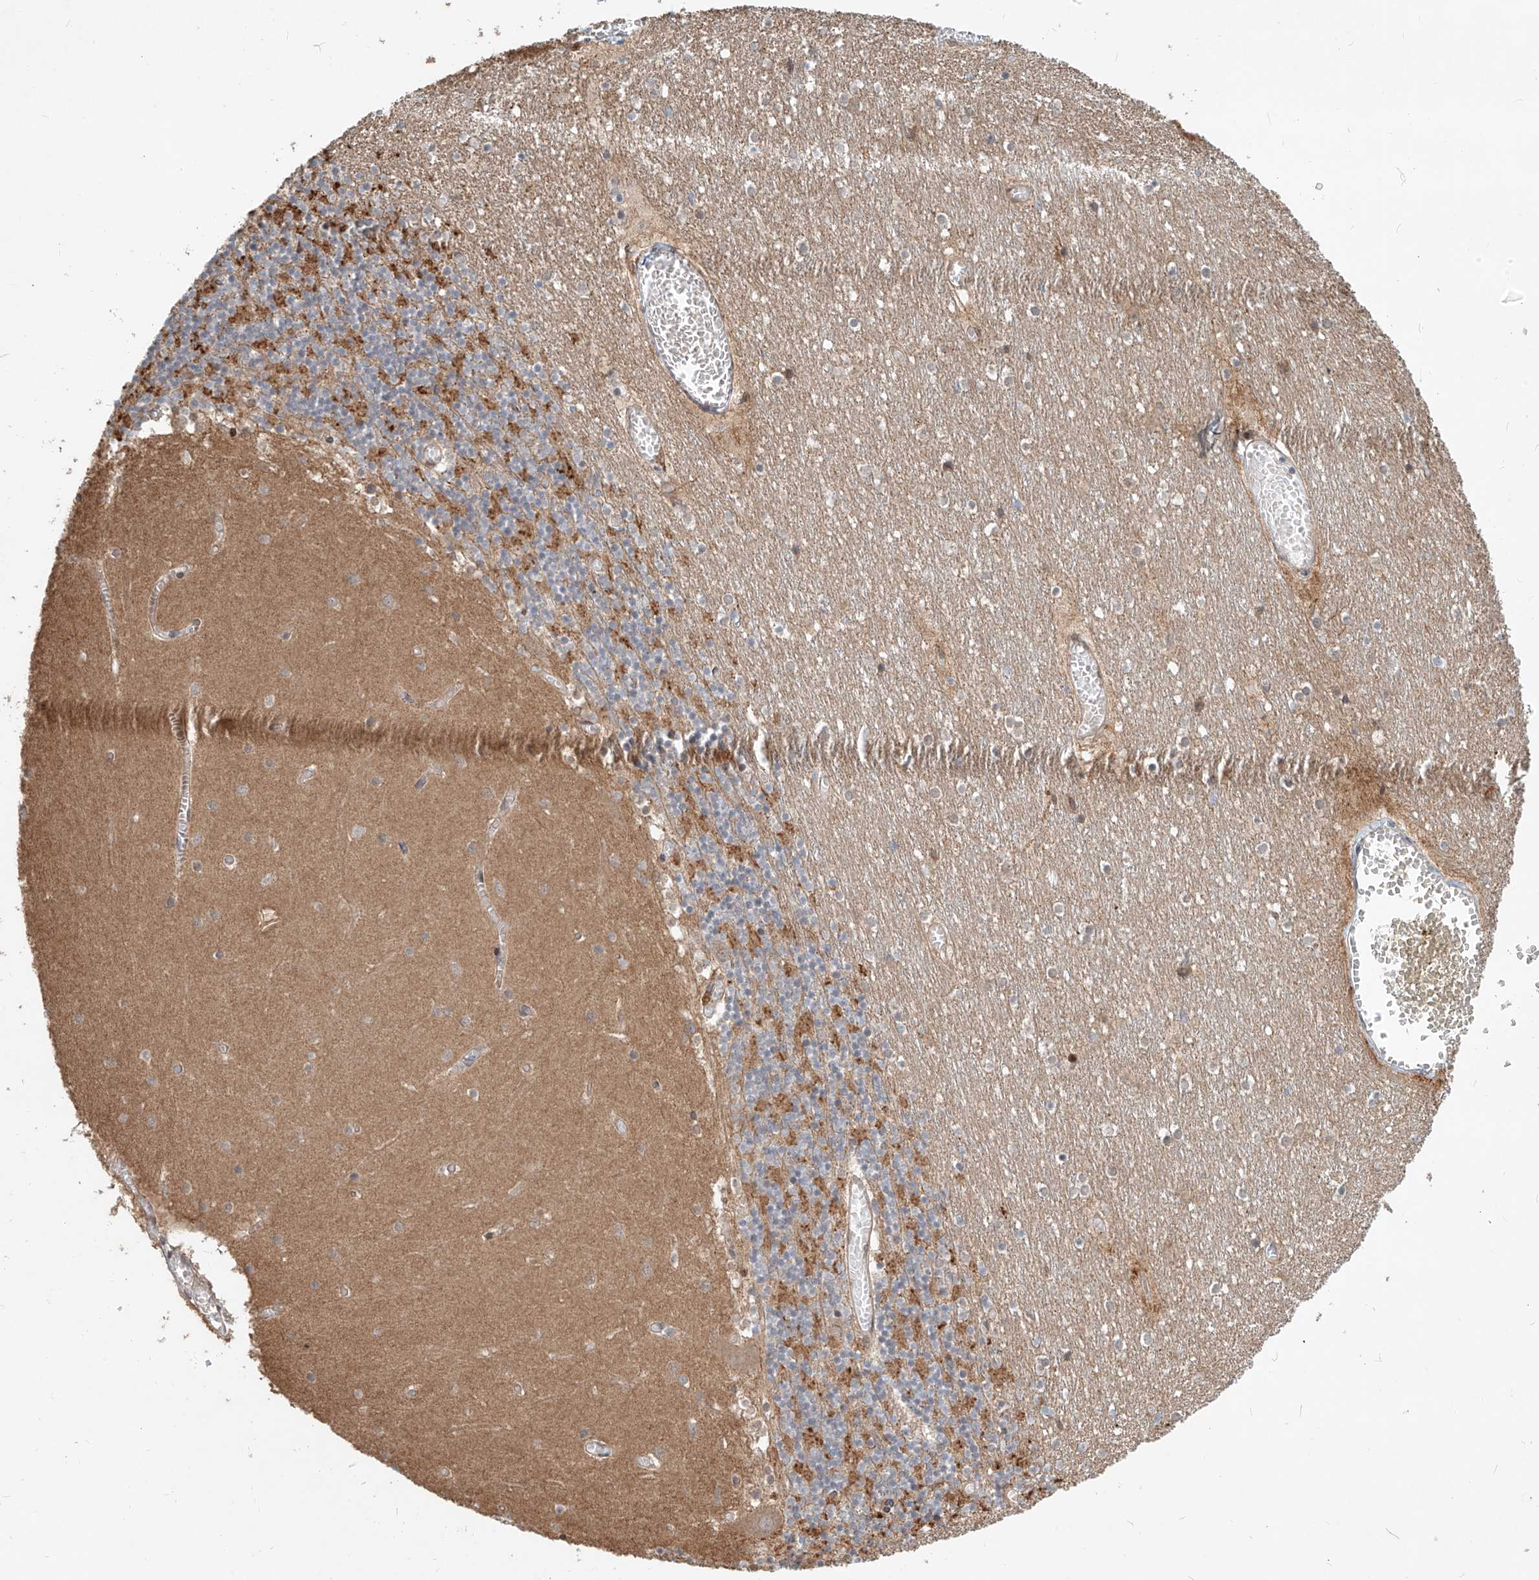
{"staining": {"intensity": "moderate", "quantity": "25%-75%", "location": "cytoplasmic/membranous"}, "tissue": "cerebellum", "cell_type": "Cells in granular layer", "image_type": "normal", "snomed": [{"axis": "morphology", "description": "Normal tissue, NOS"}, {"axis": "topography", "description": "Cerebellum"}], "caption": "The image displays staining of unremarkable cerebellum, revealing moderate cytoplasmic/membranous protein expression (brown color) within cells in granular layer.", "gene": "SASH1", "patient": {"sex": "female", "age": 28}}